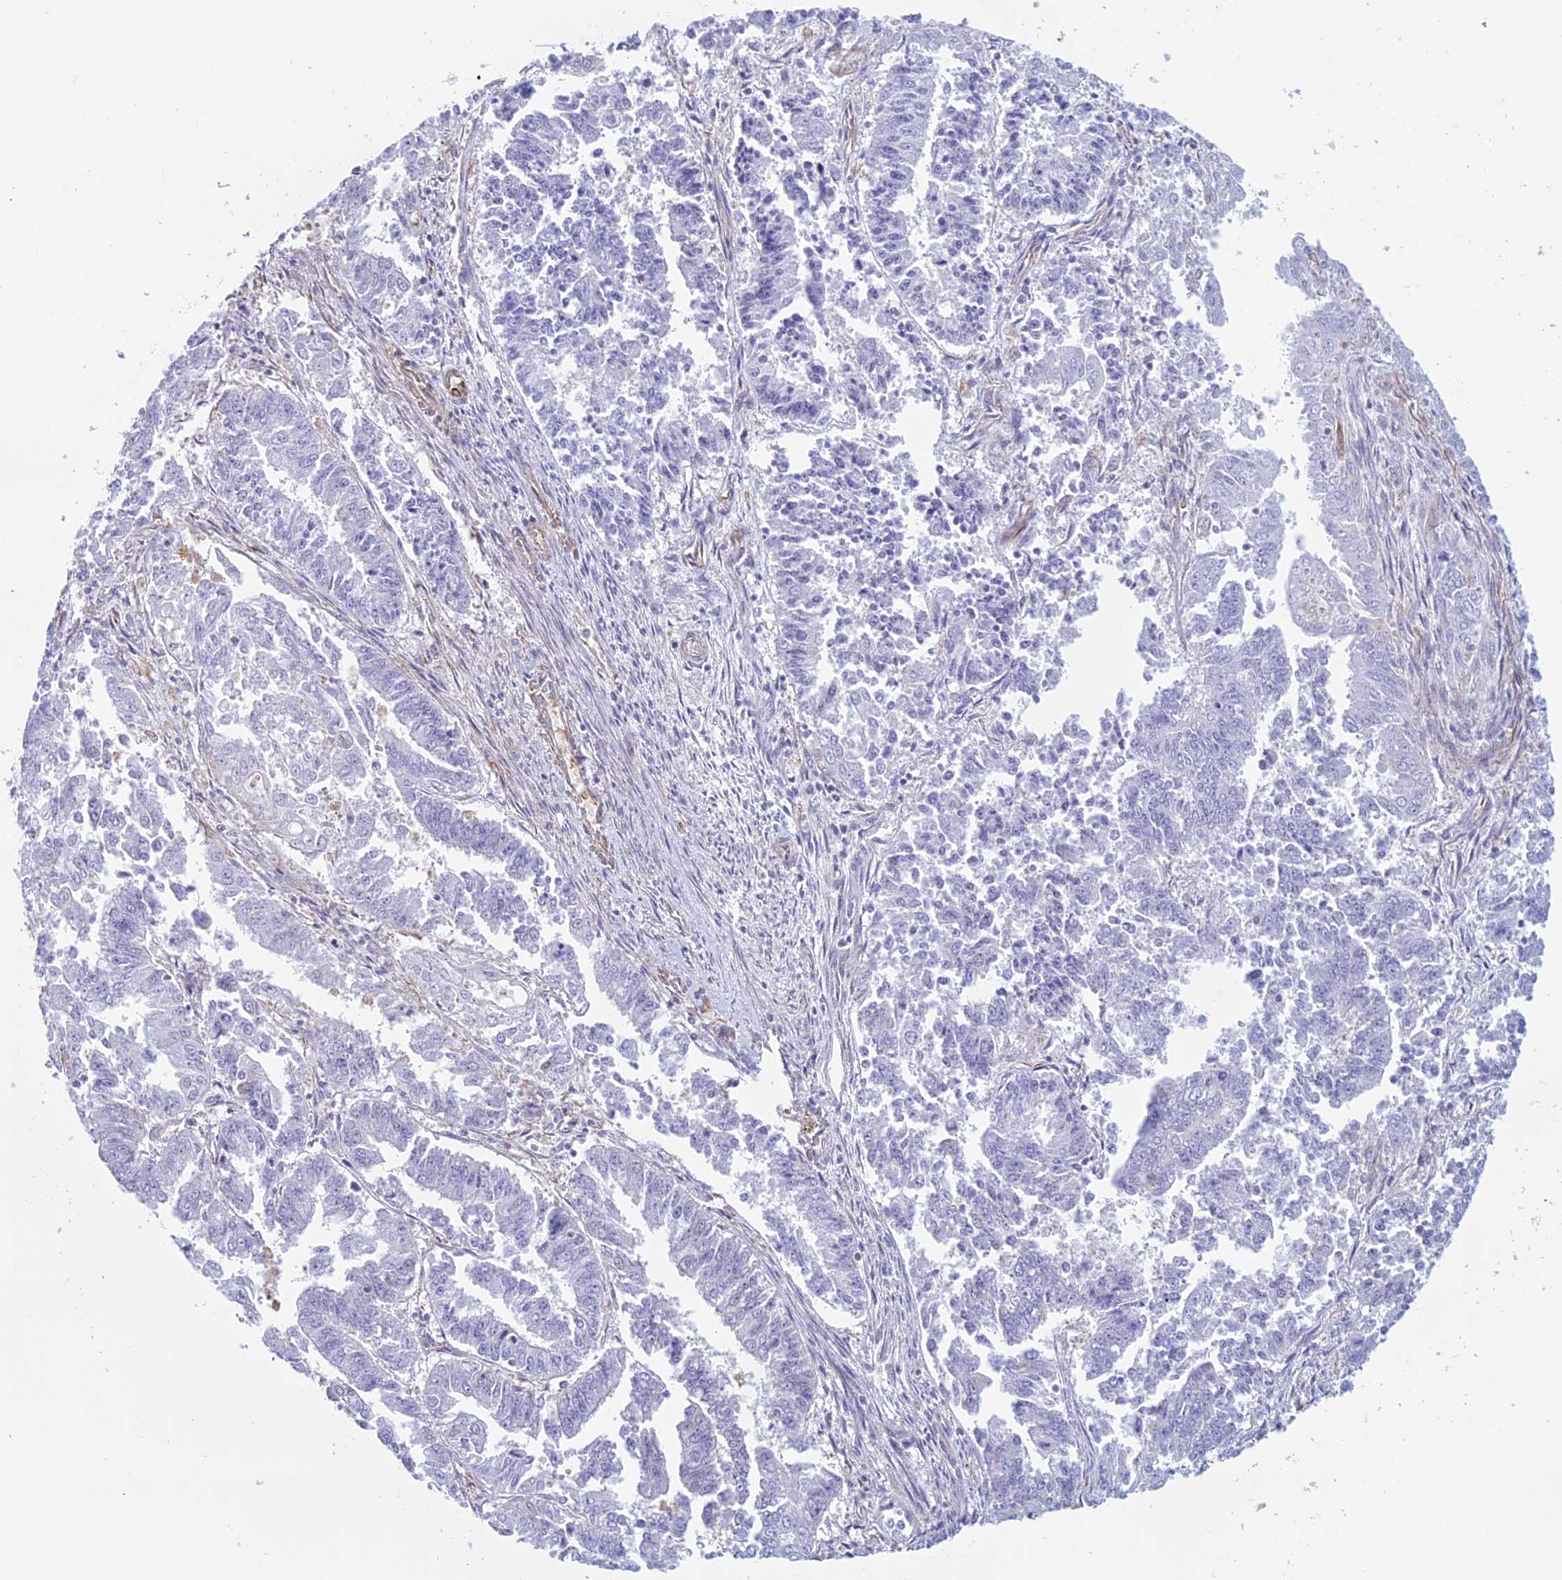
{"staining": {"intensity": "negative", "quantity": "none", "location": "none"}, "tissue": "endometrial cancer", "cell_type": "Tumor cells", "image_type": "cancer", "snomed": [{"axis": "morphology", "description": "Adenocarcinoma, NOS"}, {"axis": "topography", "description": "Endometrium"}], "caption": "Tumor cells show no significant staining in endometrial cancer (adenocarcinoma). The staining was performed using DAB (3,3'-diaminobenzidine) to visualize the protein expression in brown, while the nuclei were stained in blue with hematoxylin (Magnification: 20x).", "gene": "ANGPTL2", "patient": {"sex": "female", "age": 73}}